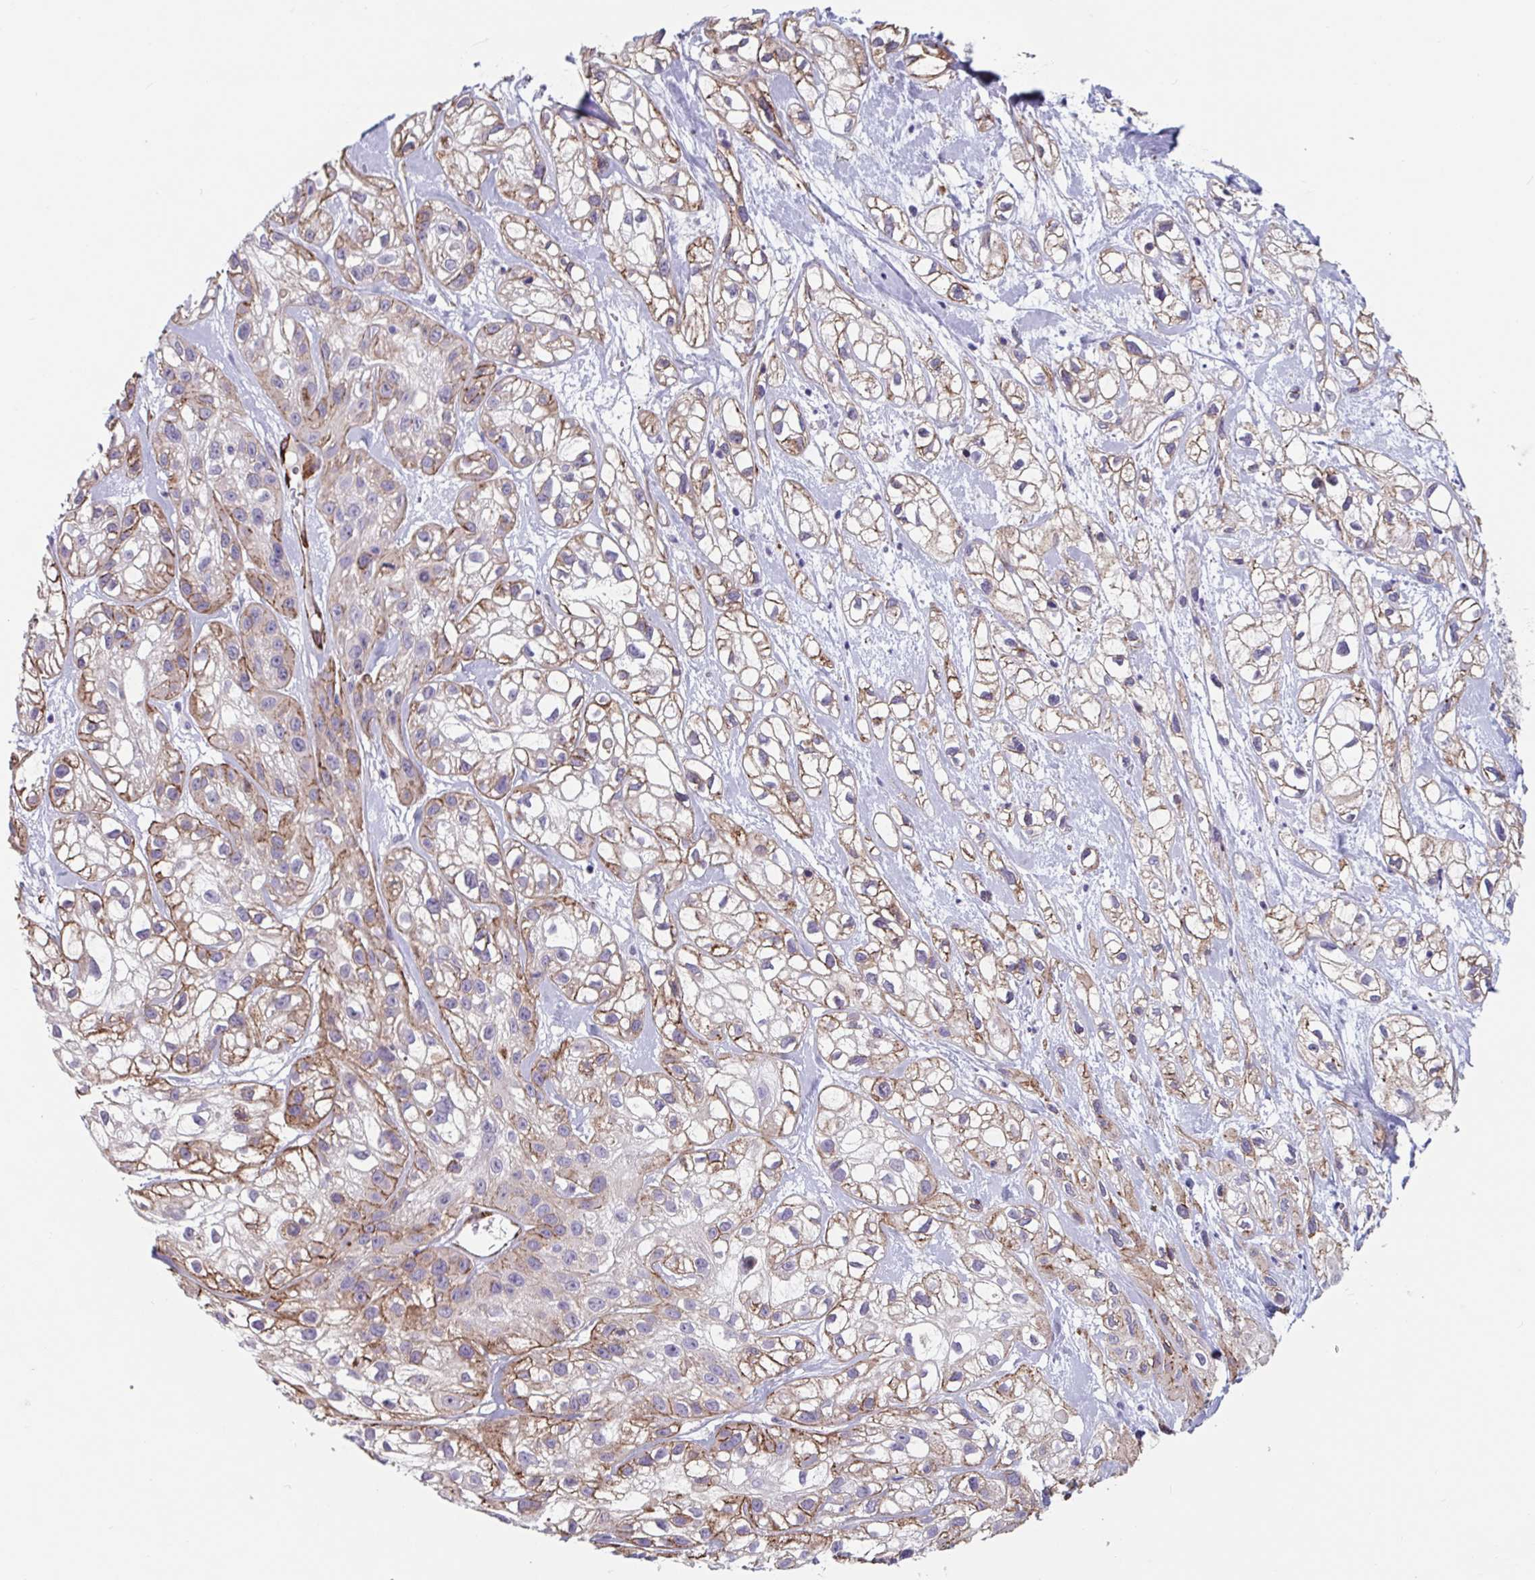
{"staining": {"intensity": "moderate", "quantity": "25%-75%", "location": "cytoplasmic/membranous"}, "tissue": "skin cancer", "cell_type": "Tumor cells", "image_type": "cancer", "snomed": [{"axis": "morphology", "description": "Squamous cell carcinoma, NOS"}, {"axis": "topography", "description": "Skin"}], "caption": "The micrograph displays immunohistochemical staining of skin cancer. There is moderate cytoplasmic/membranous expression is identified in approximately 25%-75% of tumor cells. The staining was performed using DAB to visualize the protein expression in brown, while the nuclei were stained in blue with hematoxylin (Magnification: 20x).", "gene": "CITED4", "patient": {"sex": "male", "age": 82}}